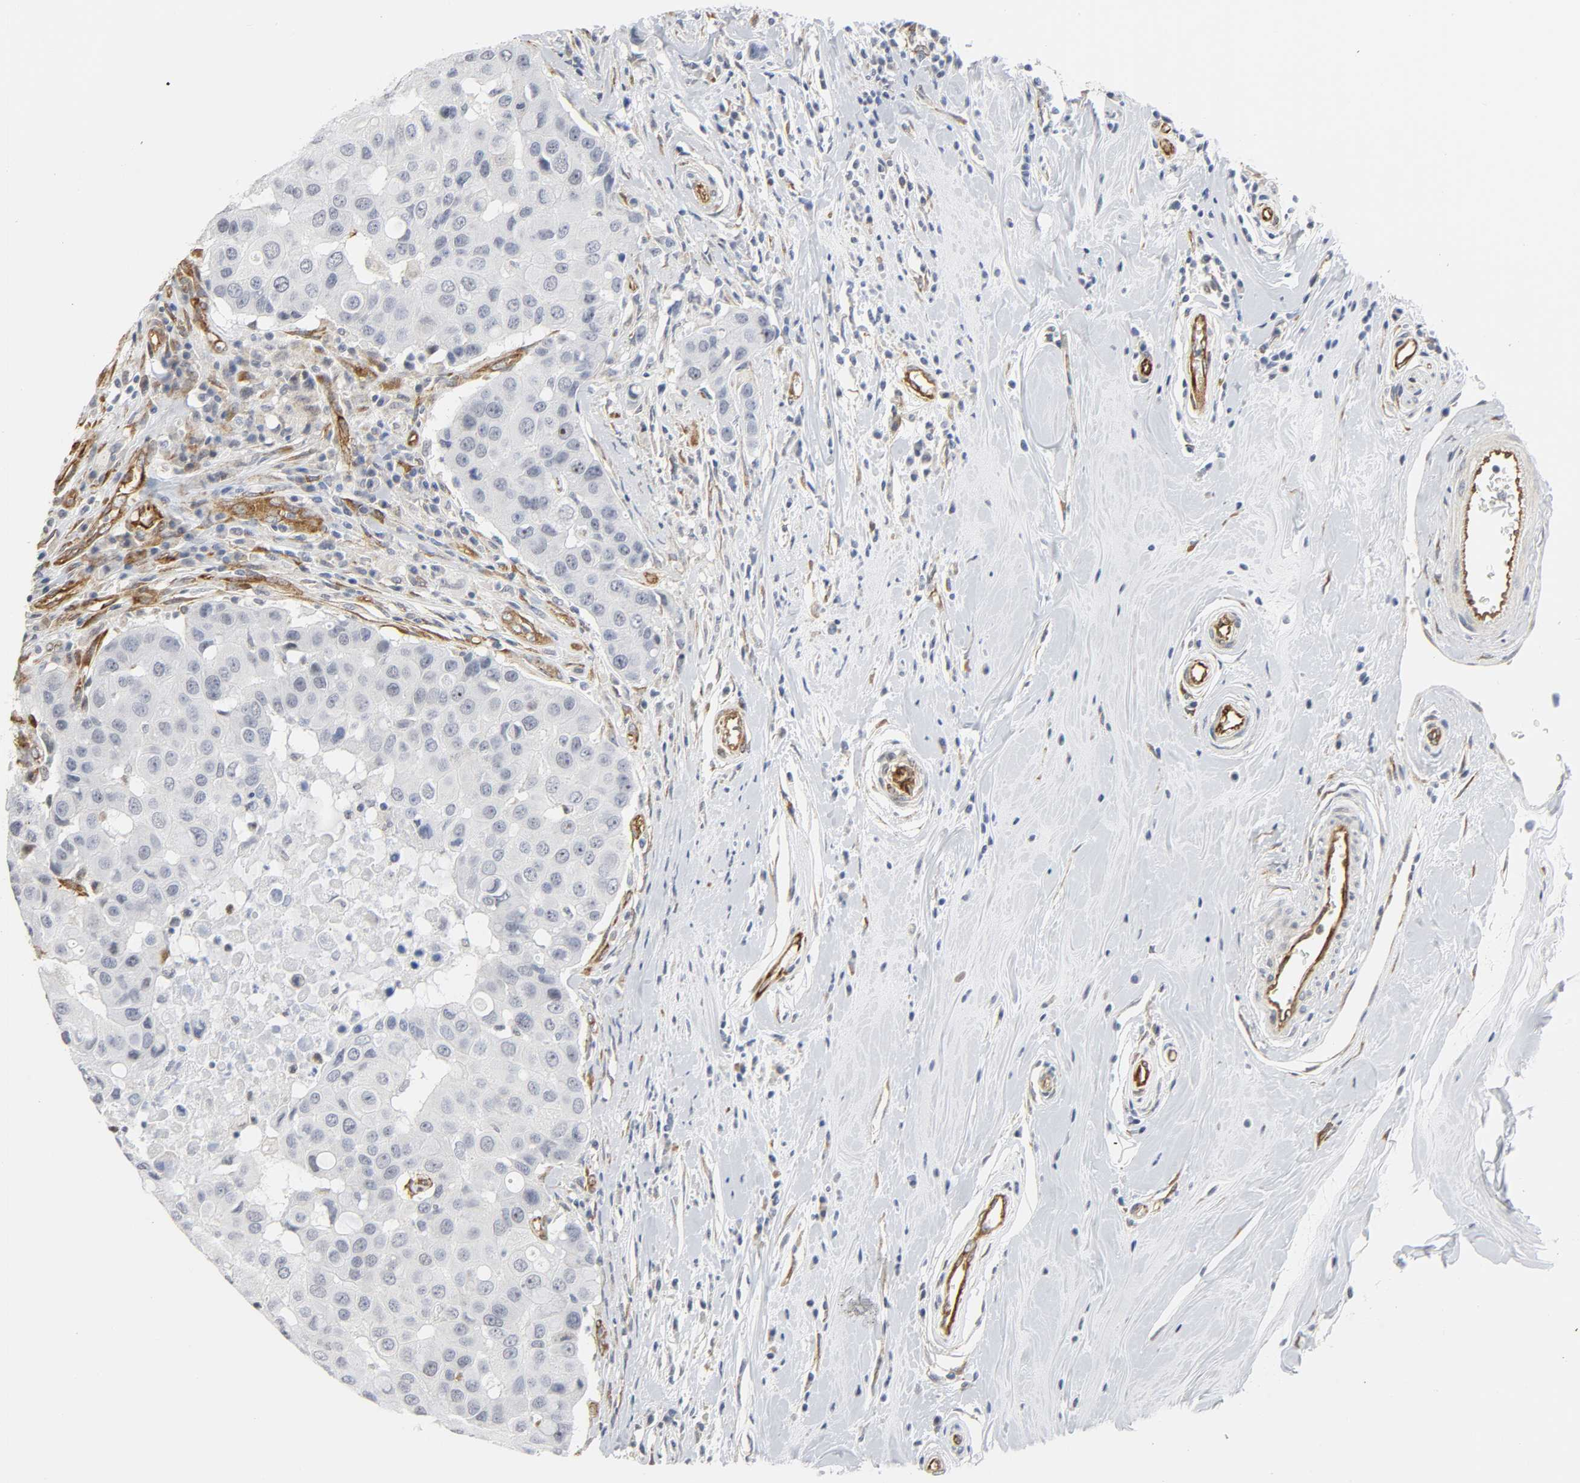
{"staining": {"intensity": "negative", "quantity": "none", "location": "none"}, "tissue": "breast cancer", "cell_type": "Tumor cells", "image_type": "cancer", "snomed": [{"axis": "morphology", "description": "Duct carcinoma"}, {"axis": "topography", "description": "Breast"}], "caption": "This is an IHC histopathology image of breast invasive ductal carcinoma. There is no staining in tumor cells.", "gene": "DOCK1", "patient": {"sex": "female", "age": 27}}